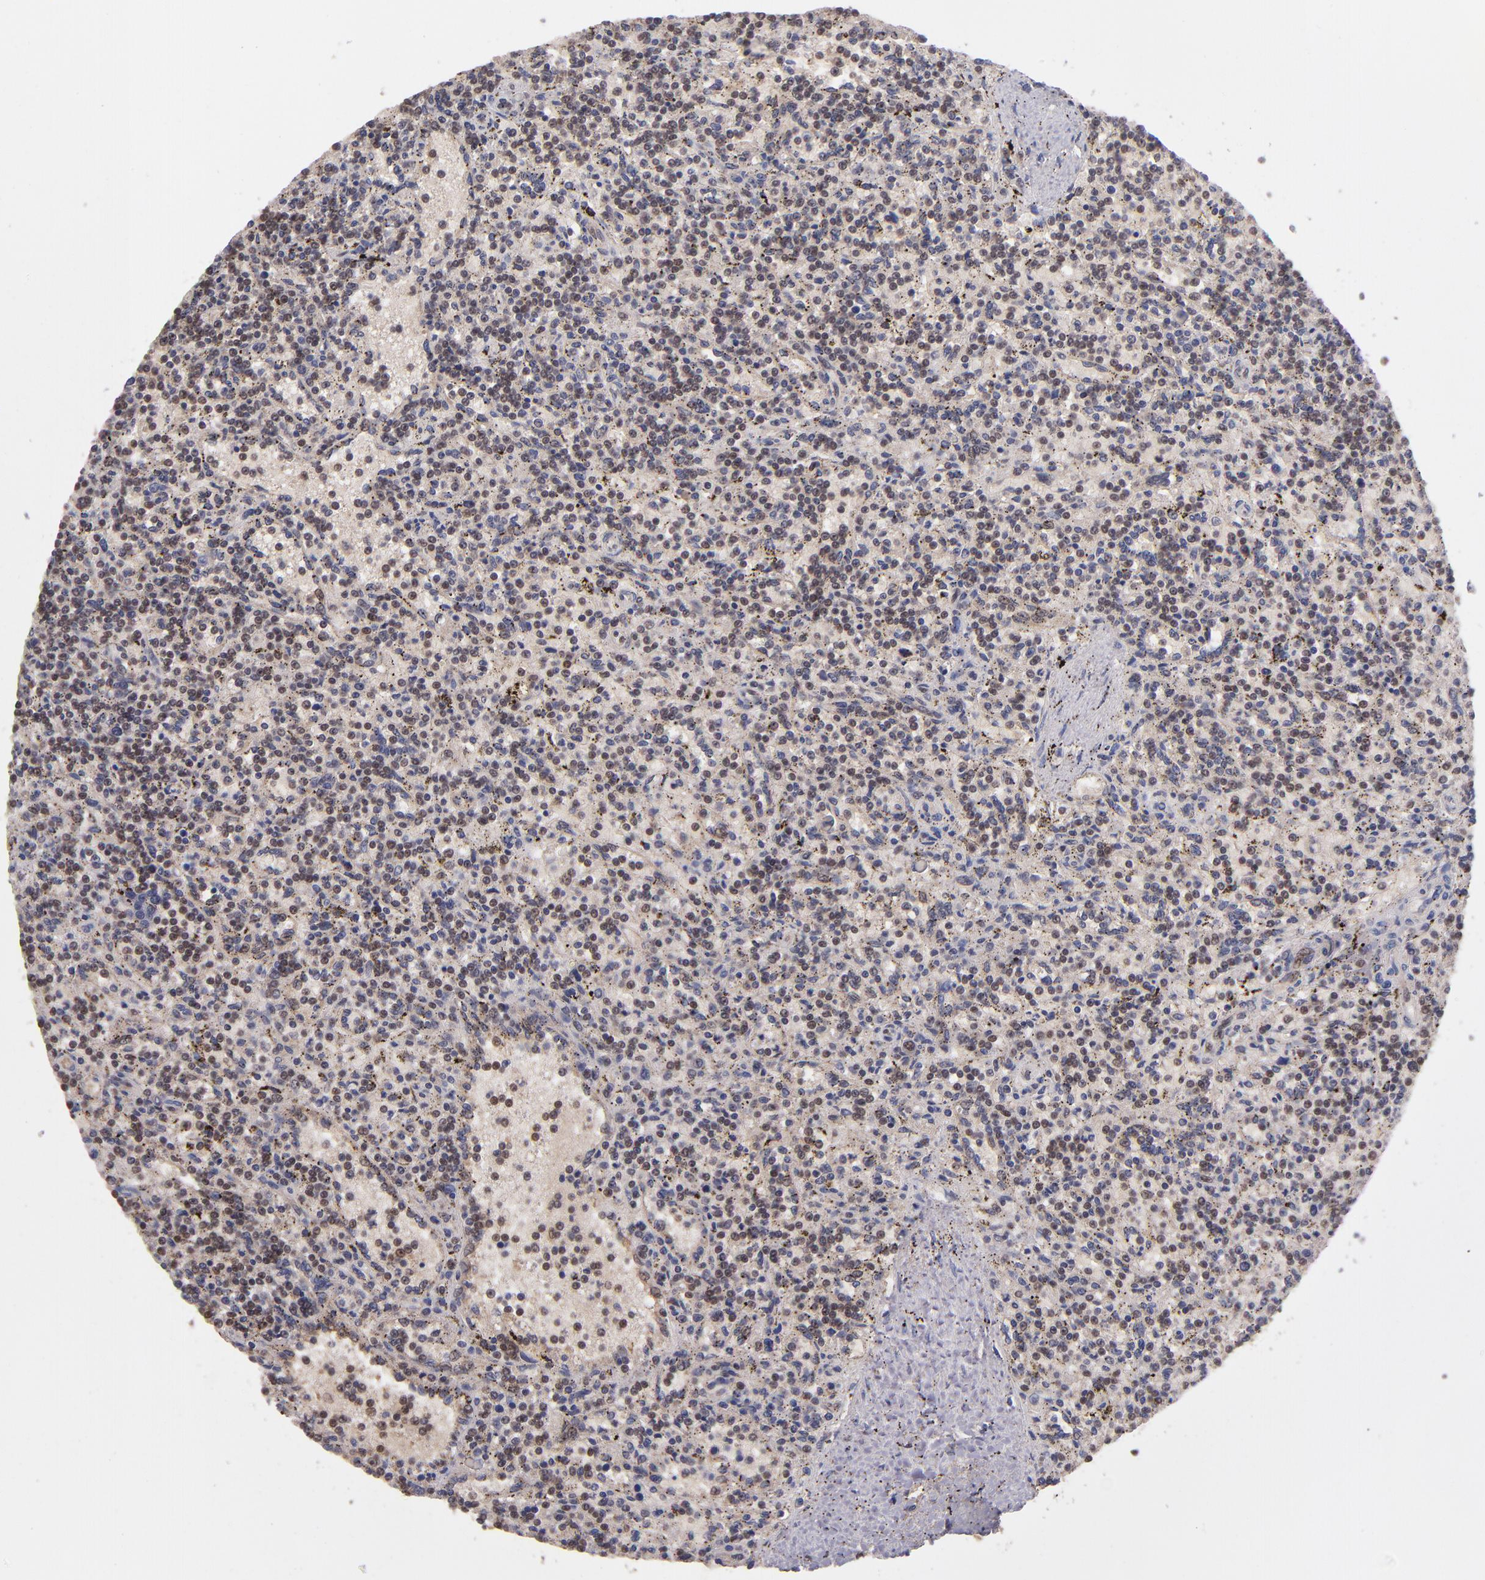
{"staining": {"intensity": "moderate", "quantity": "25%-75%", "location": "nuclear"}, "tissue": "lymphoma", "cell_type": "Tumor cells", "image_type": "cancer", "snomed": [{"axis": "morphology", "description": "Malignant lymphoma, non-Hodgkin's type, Low grade"}, {"axis": "topography", "description": "Spleen"}], "caption": "Tumor cells demonstrate moderate nuclear staining in about 25%-75% of cells in lymphoma.", "gene": "ABHD12B", "patient": {"sex": "male", "age": 73}}